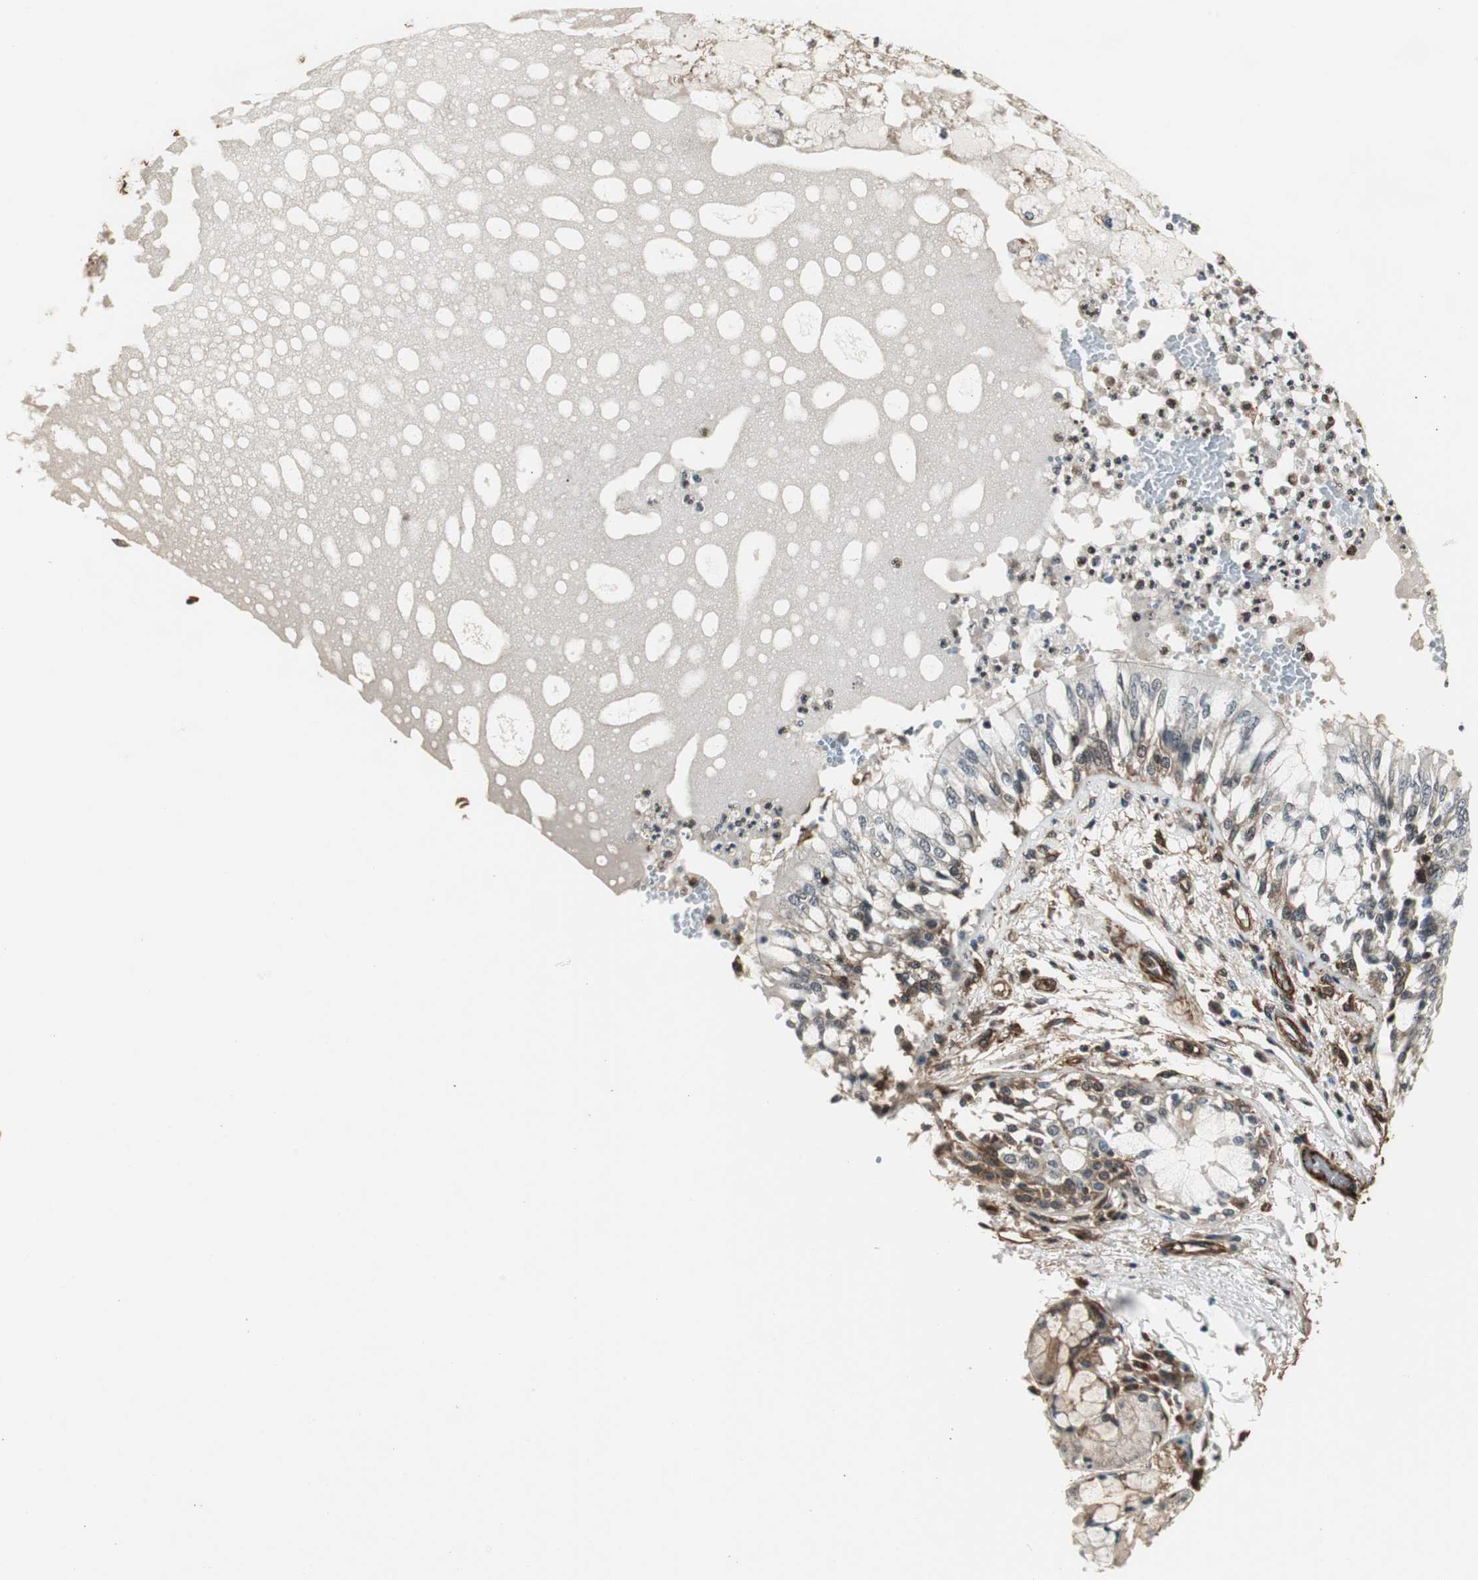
{"staining": {"intensity": "moderate", "quantity": ">75%", "location": "cytoplasmic/membranous"}, "tissue": "bronchus", "cell_type": "Respiratory epithelial cells", "image_type": "normal", "snomed": [{"axis": "morphology", "description": "Normal tissue, NOS"}, {"axis": "topography", "description": "Cartilage tissue"}, {"axis": "topography", "description": "Bronchus"}, {"axis": "topography", "description": "Lung"}], "caption": "Respiratory epithelial cells show medium levels of moderate cytoplasmic/membranous staining in about >75% of cells in normal human bronchus. (DAB (3,3'-diaminobenzidine) IHC, brown staining for protein, blue staining for nuclei).", "gene": "PTPN11", "patient": {"sex": "female", "age": 49}}